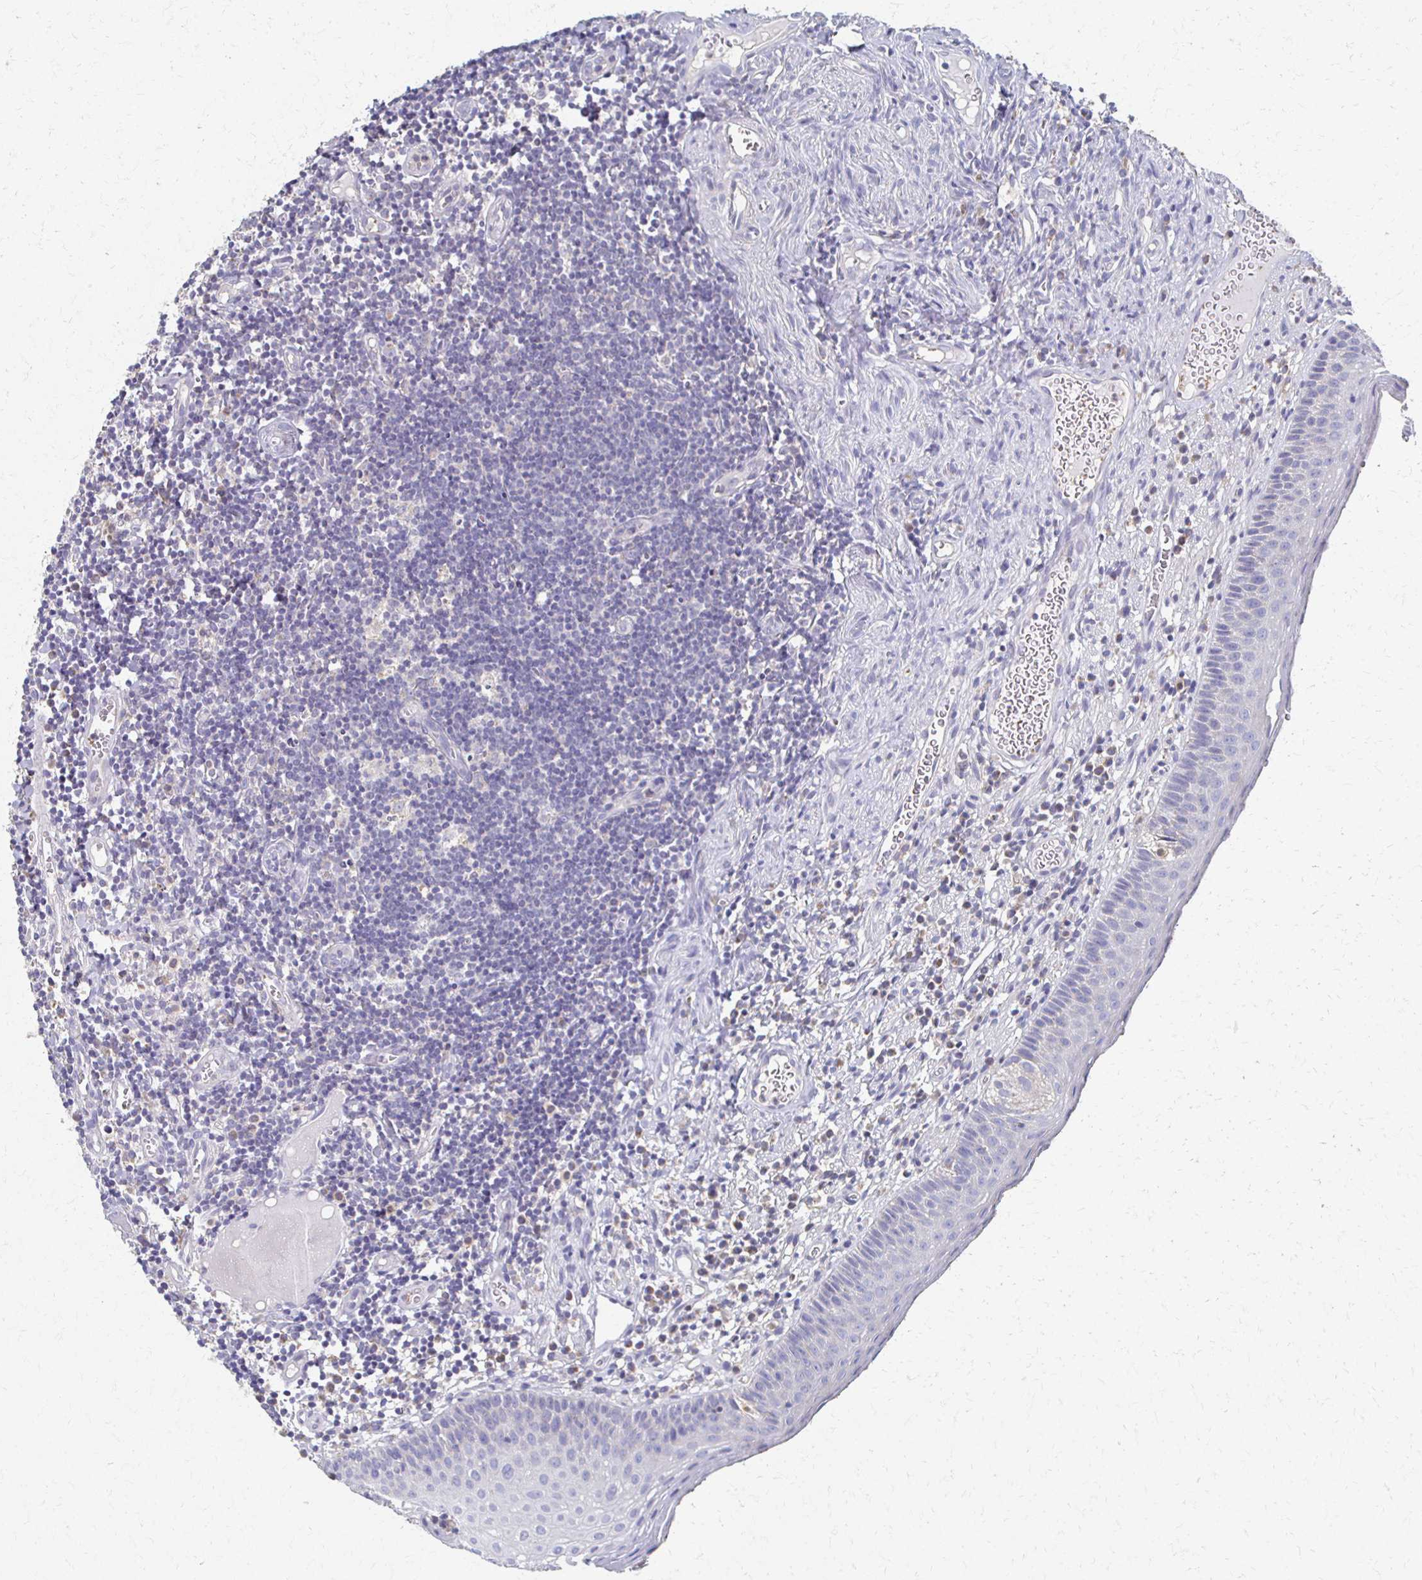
{"staining": {"intensity": "negative", "quantity": "none", "location": "none"}, "tissue": "oral mucosa", "cell_type": "Squamous epithelial cells", "image_type": "normal", "snomed": [{"axis": "morphology", "description": "Normal tissue, NOS"}, {"axis": "morphology", "description": "Squamous cell carcinoma, NOS"}, {"axis": "topography", "description": "Oral tissue"}, {"axis": "topography", "description": "Head-Neck"}], "caption": "IHC of unremarkable oral mucosa exhibits no staining in squamous epithelial cells.", "gene": "CX3CR1", "patient": {"sex": "male", "age": 58}}